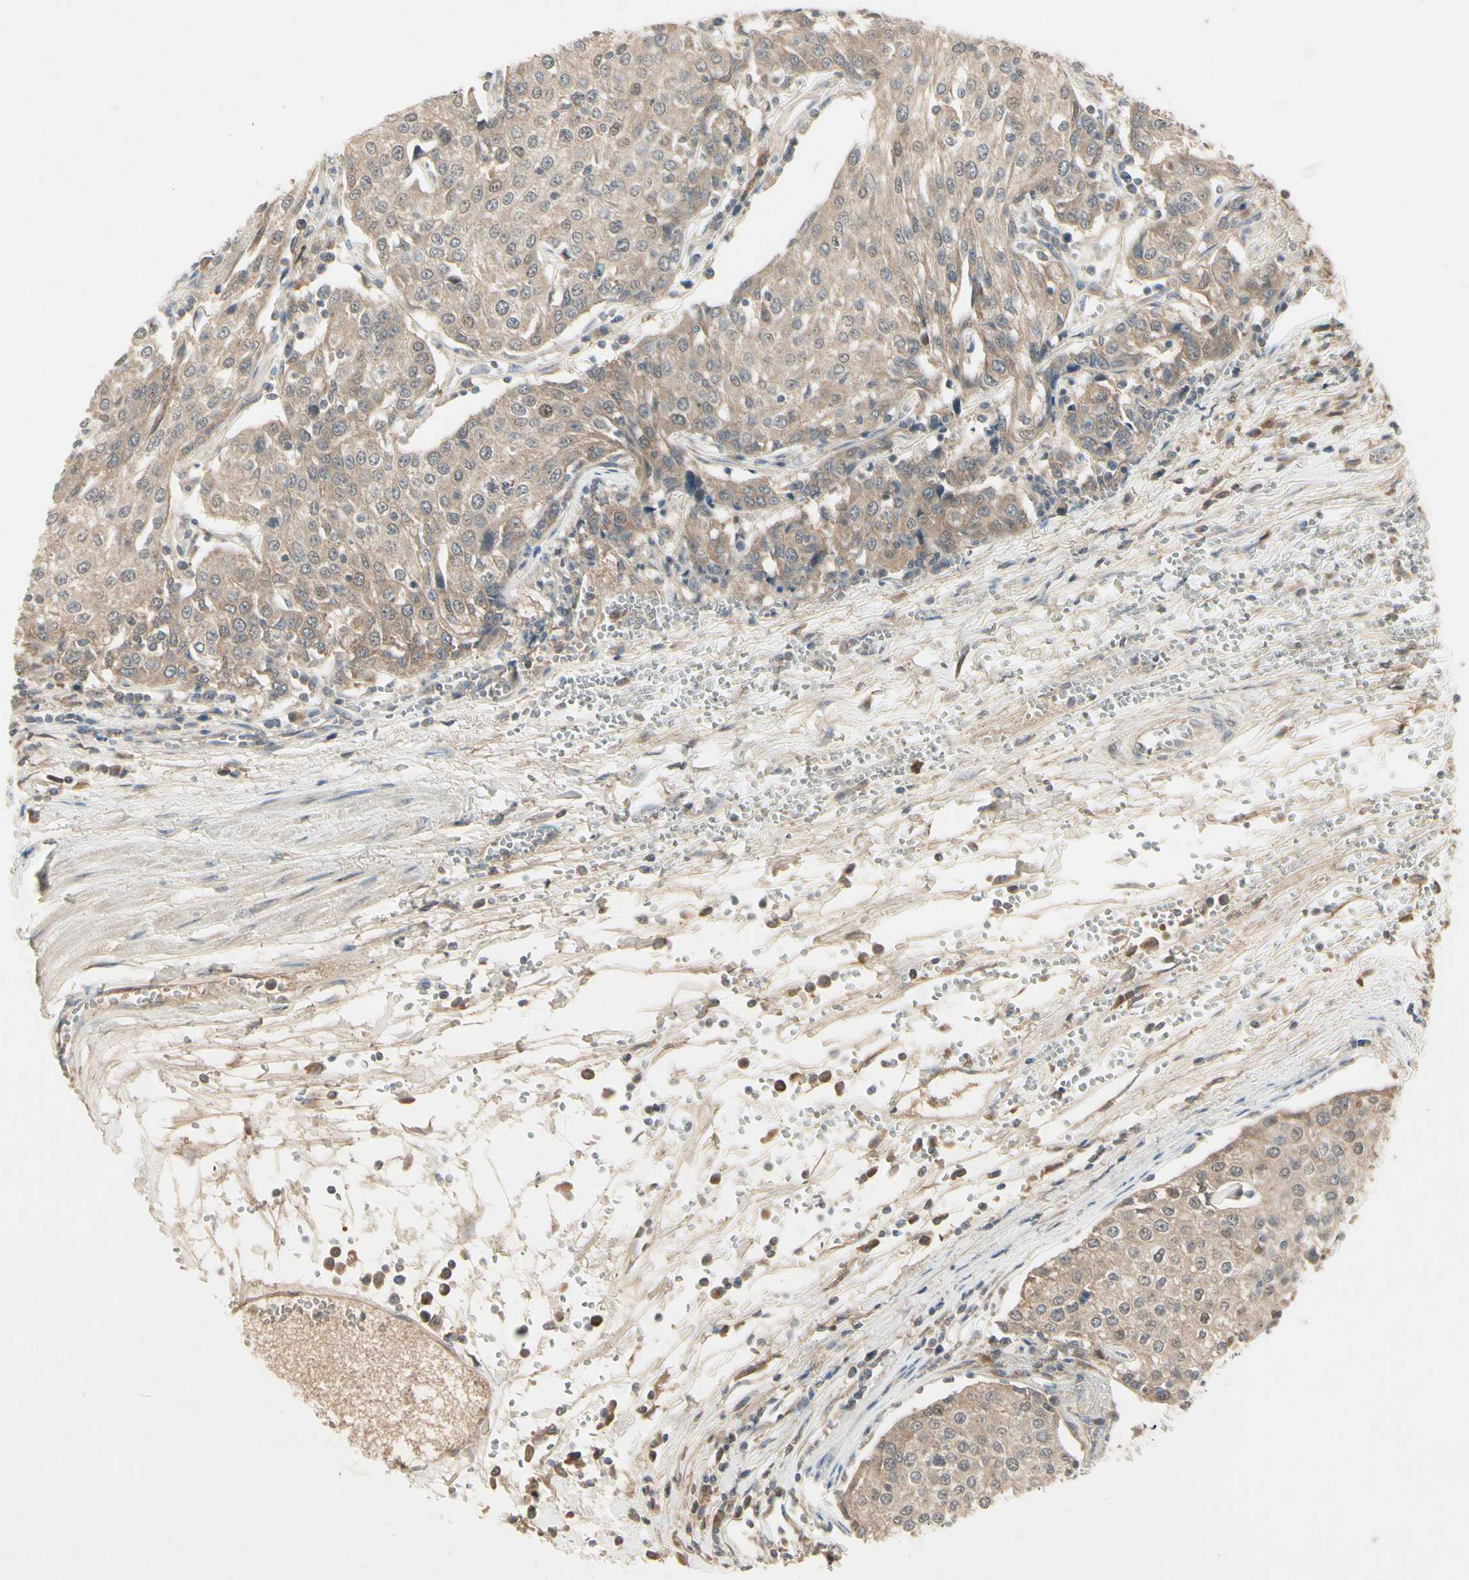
{"staining": {"intensity": "moderate", "quantity": ">75%", "location": "cytoplasmic/membranous"}, "tissue": "urothelial cancer", "cell_type": "Tumor cells", "image_type": "cancer", "snomed": [{"axis": "morphology", "description": "Urothelial carcinoma, High grade"}, {"axis": "topography", "description": "Urinary bladder"}], "caption": "IHC staining of urothelial carcinoma (high-grade), which displays medium levels of moderate cytoplasmic/membranous positivity in about >75% of tumor cells indicating moderate cytoplasmic/membranous protein positivity. The staining was performed using DAB (brown) for protein detection and nuclei were counterstained in hematoxylin (blue).", "gene": "FHDC1", "patient": {"sex": "female", "age": 85}}